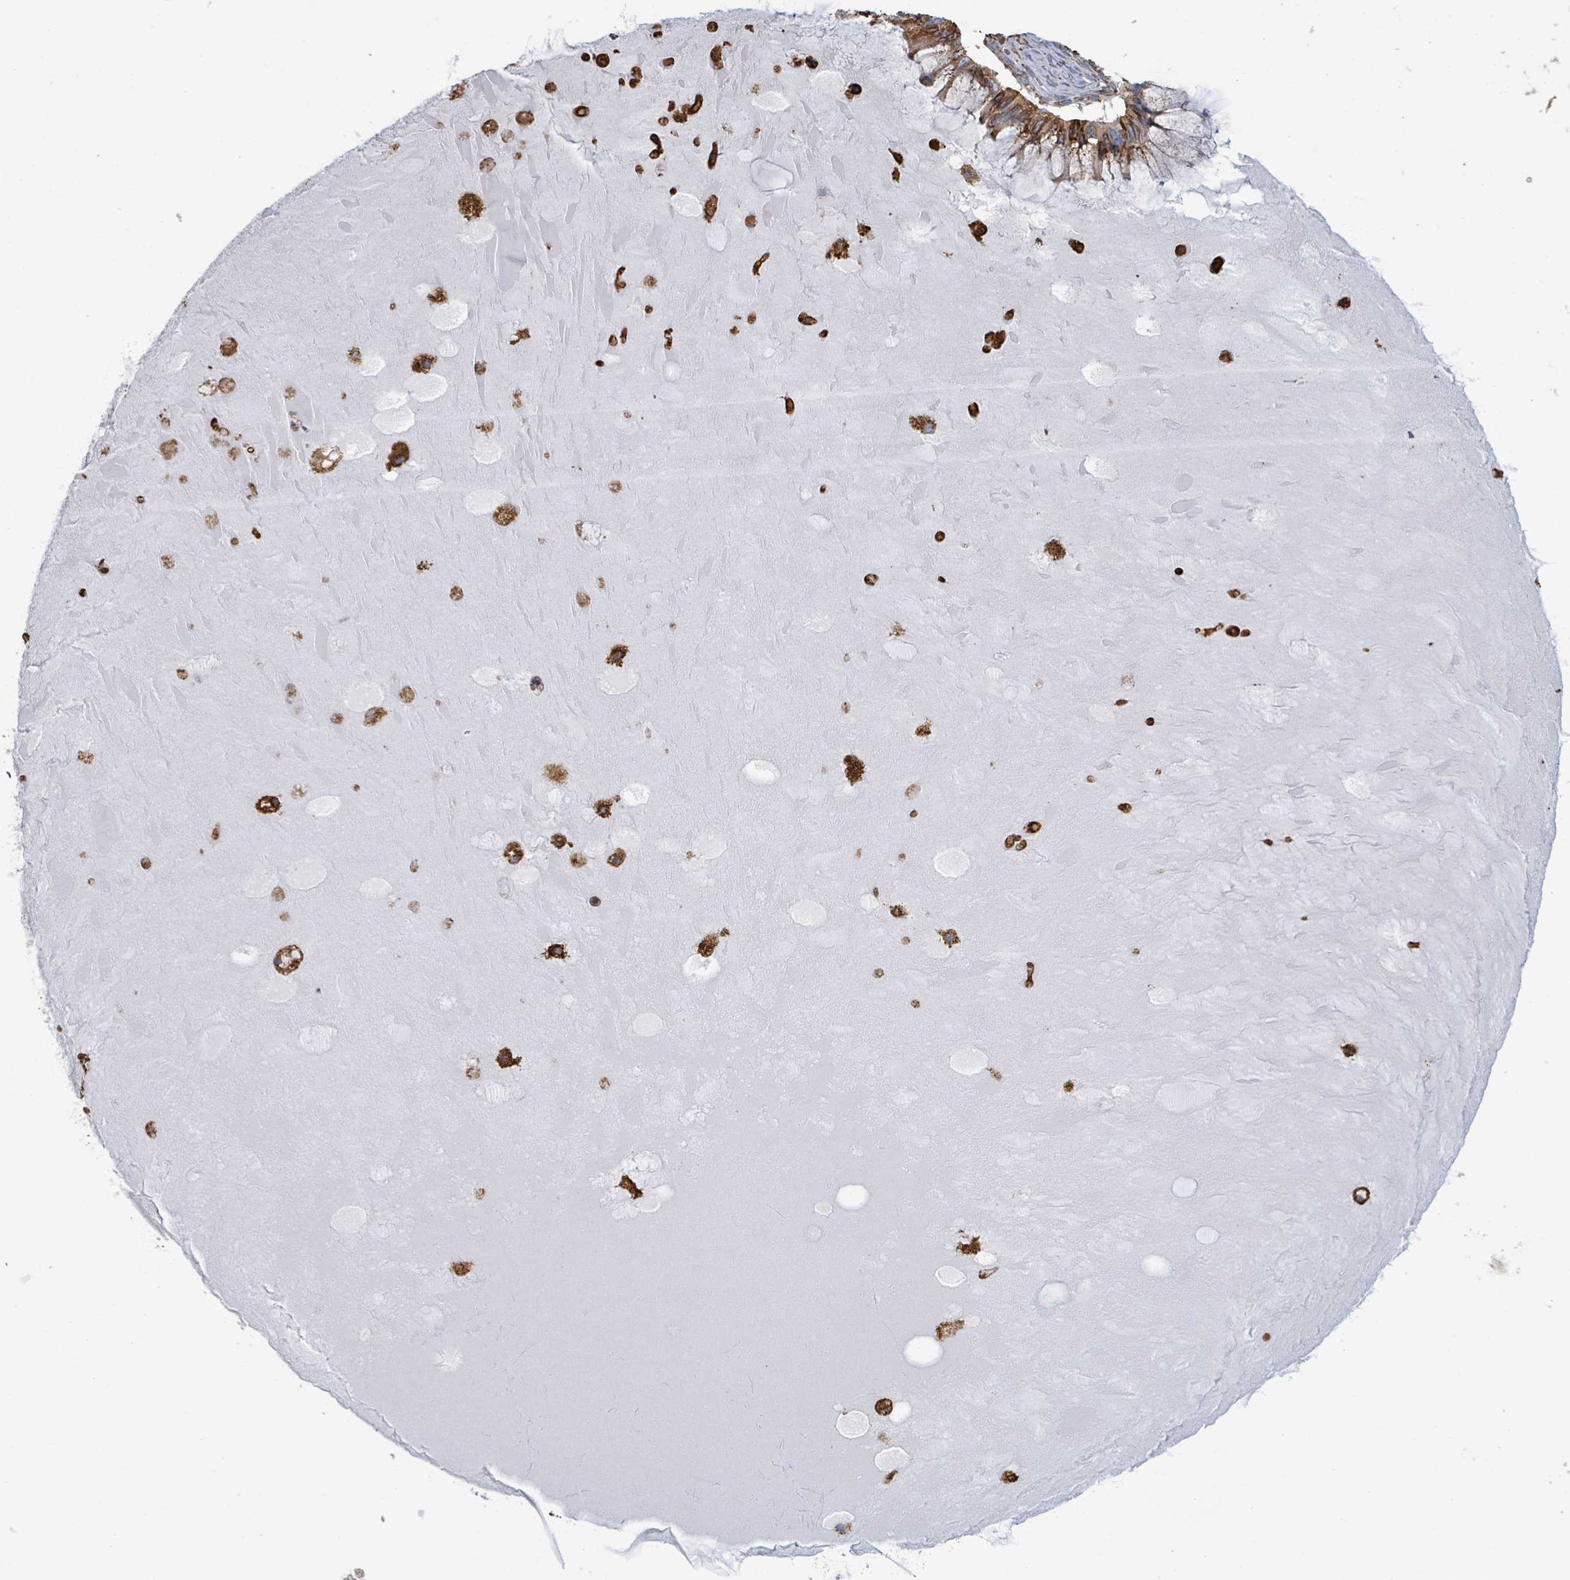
{"staining": {"intensity": "moderate", "quantity": ">75%", "location": "cytoplasmic/membranous"}, "tissue": "ovarian cancer", "cell_type": "Tumor cells", "image_type": "cancer", "snomed": [{"axis": "morphology", "description": "Cystadenocarcinoma, mucinous, NOS"}, {"axis": "topography", "description": "Ovary"}], "caption": "Ovarian cancer (mucinous cystadenocarcinoma) stained for a protein displays moderate cytoplasmic/membranous positivity in tumor cells.", "gene": "RFPL4A", "patient": {"sex": "female", "age": 61}}